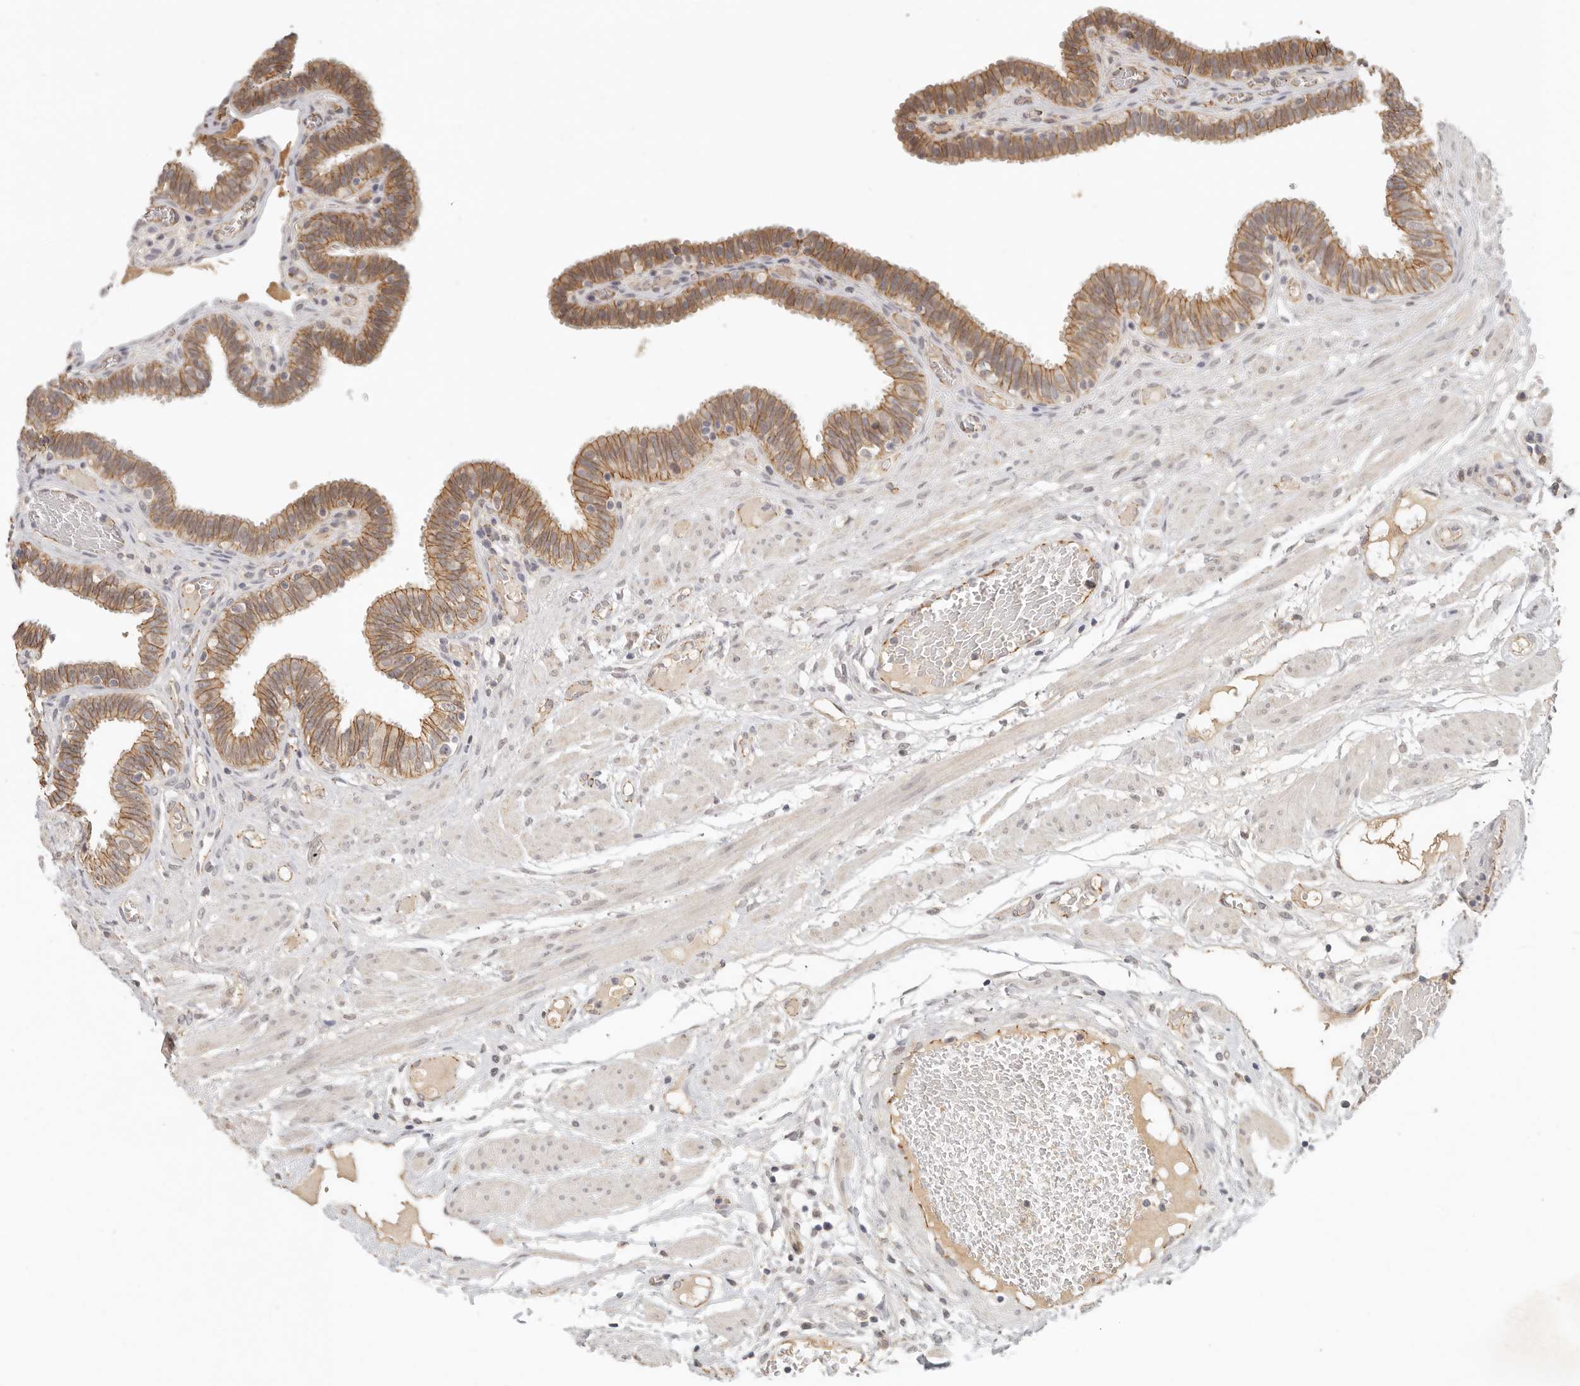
{"staining": {"intensity": "moderate", "quantity": ">75%", "location": "cytoplasmic/membranous"}, "tissue": "fallopian tube", "cell_type": "Glandular cells", "image_type": "normal", "snomed": [{"axis": "morphology", "description": "Normal tissue, NOS"}, {"axis": "topography", "description": "Fallopian tube"}, {"axis": "topography", "description": "Placenta"}], "caption": "This is a micrograph of immunohistochemistry staining of unremarkable fallopian tube, which shows moderate expression in the cytoplasmic/membranous of glandular cells.", "gene": "ANXA9", "patient": {"sex": "female", "age": 32}}